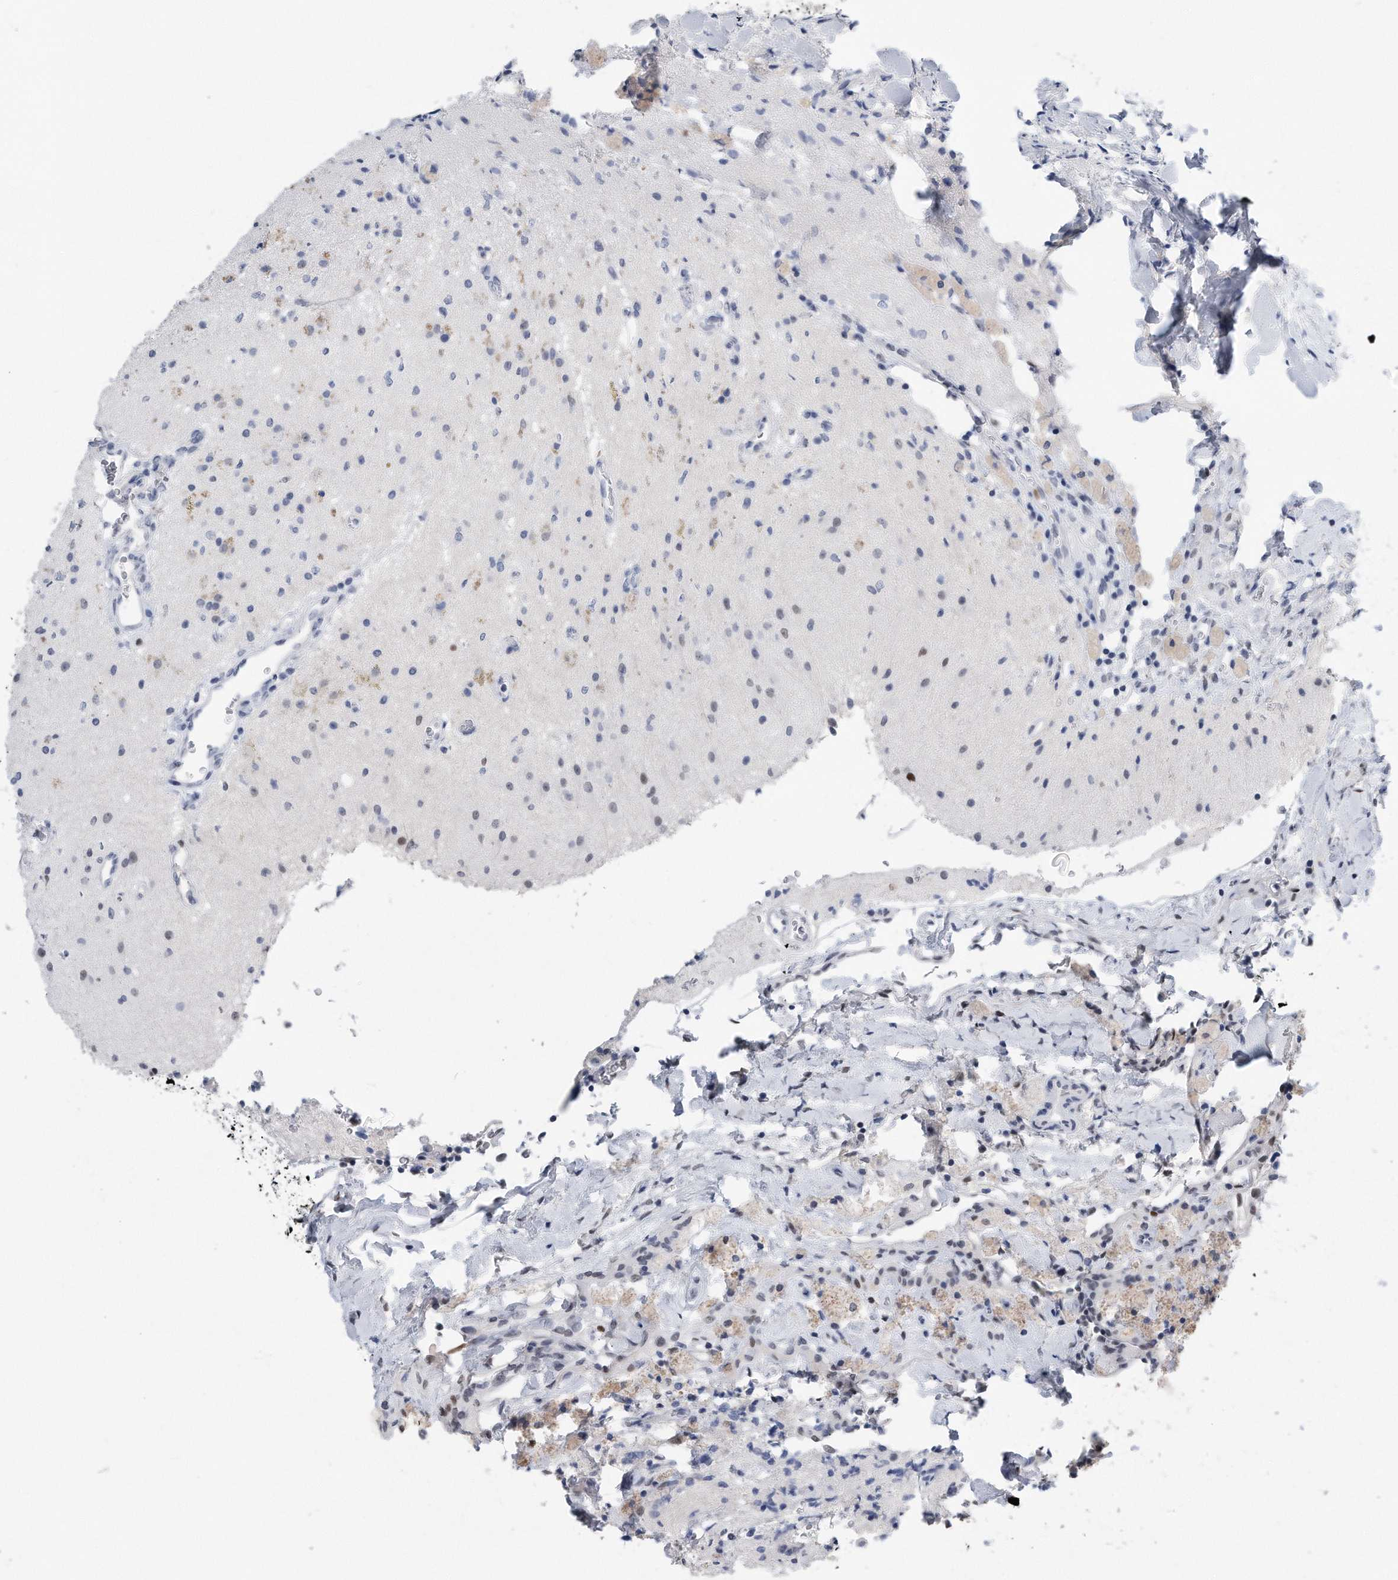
{"staining": {"intensity": "negative", "quantity": "none", "location": "none"}, "tissue": "glioma", "cell_type": "Tumor cells", "image_type": "cancer", "snomed": [{"axis": "morphology", "description": "Glioma, malignant, High grade"}, {"axis": "topography", "description": "Brain"}], "caption": "Photomicrograph shows no protein positivity in tumor cells of high-grade glioma (malignant) tissue.", "gene": "PCNA", "patient": {"sex": "male", "age": 34}}